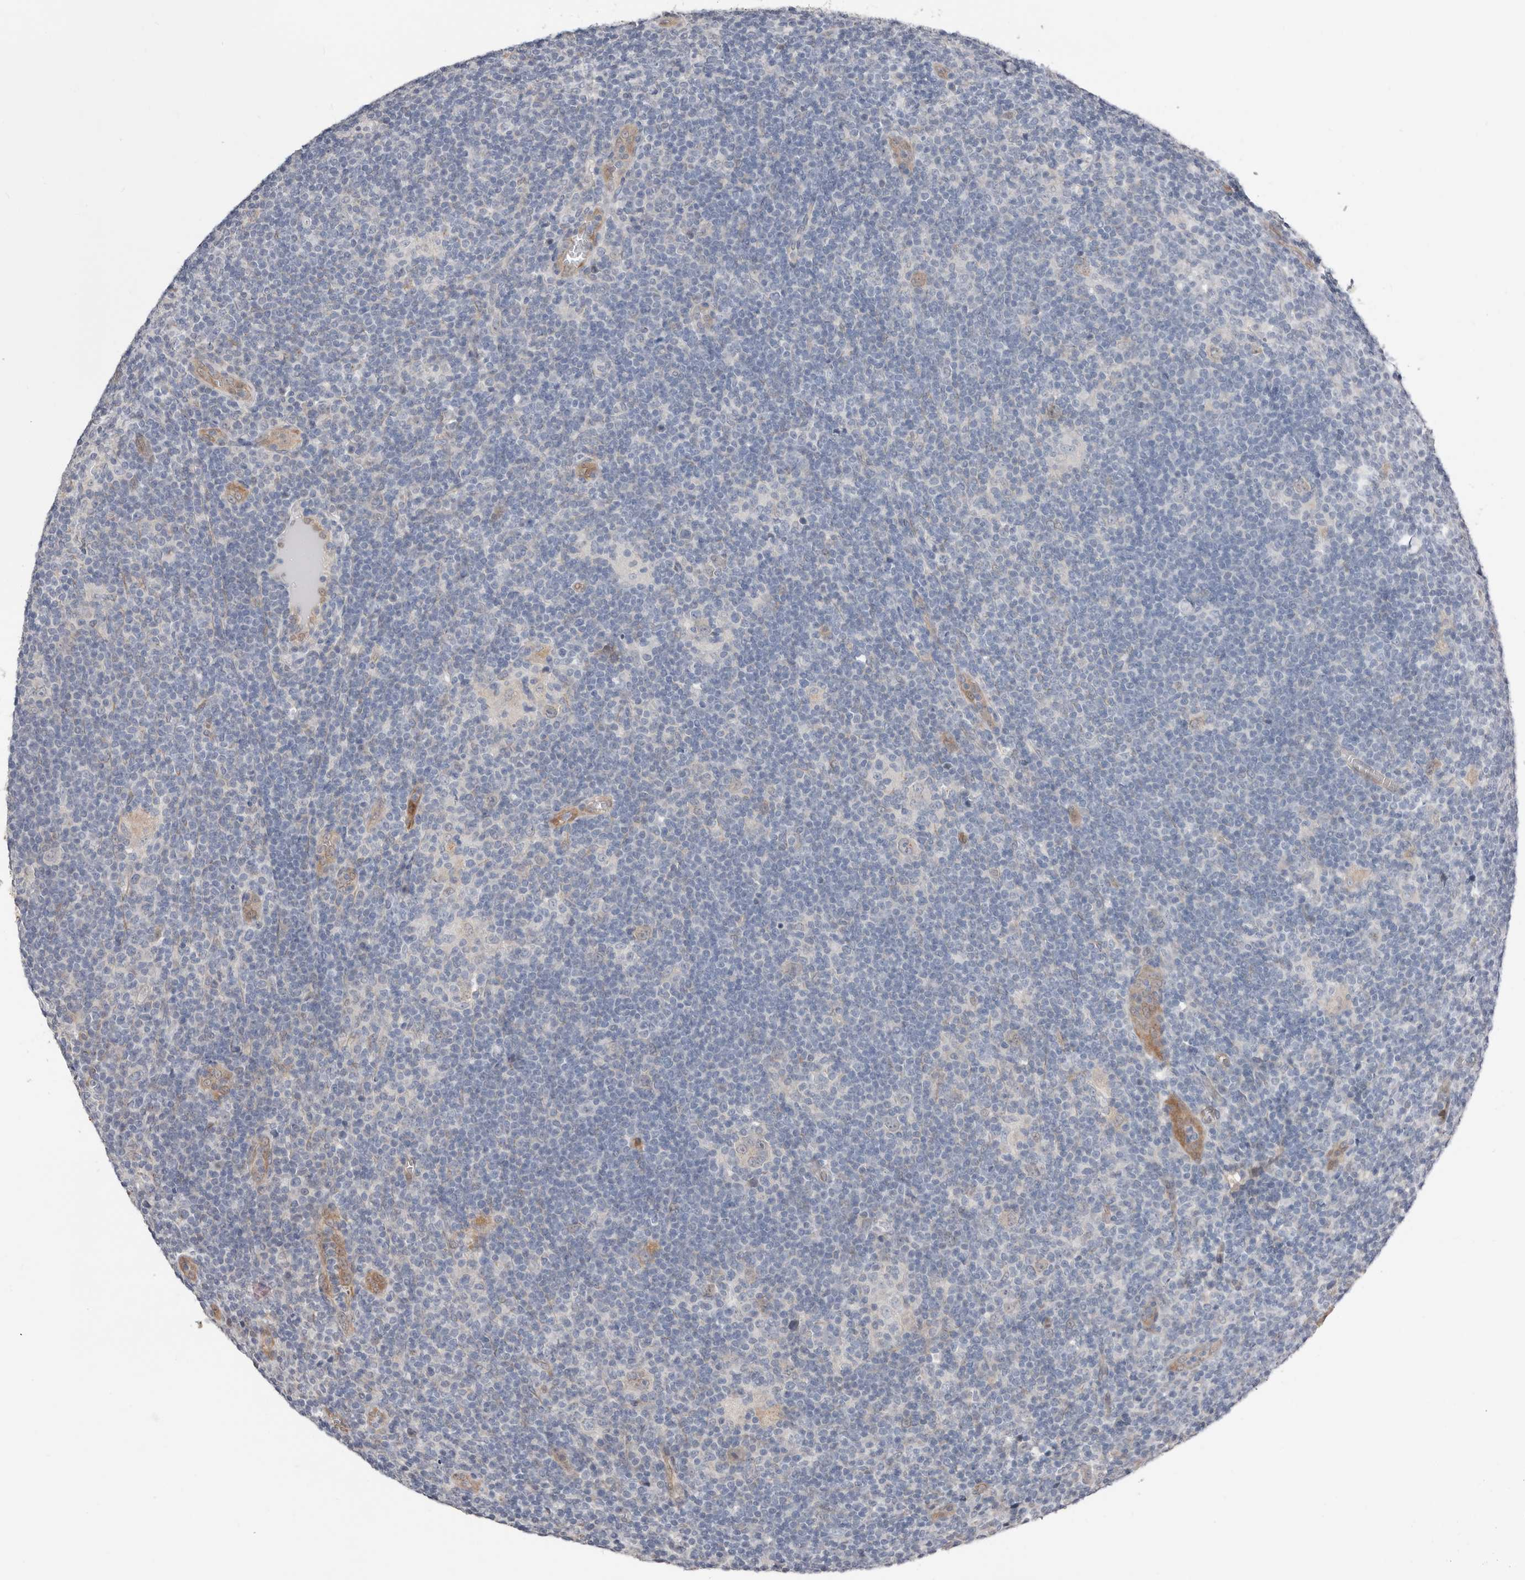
{"staining": {"intensity": "negative", "quantity": "none", "location": "none"}, "tissue": "lymphoma", "cell_type": "Tumor cells", "image_type": "cancer", "snomed": [{"axis": "morphology", "description": "Hodgkin's disease, NOS"}, {"axis": "topography", "description": "Lymph node"}], "caption": "Immunohistochemistry (IHC) of lymphoma exhibits no expression in tumor cells.", "gene": "ASRGL1", "patient": {"sex": "female", "age": 57}}